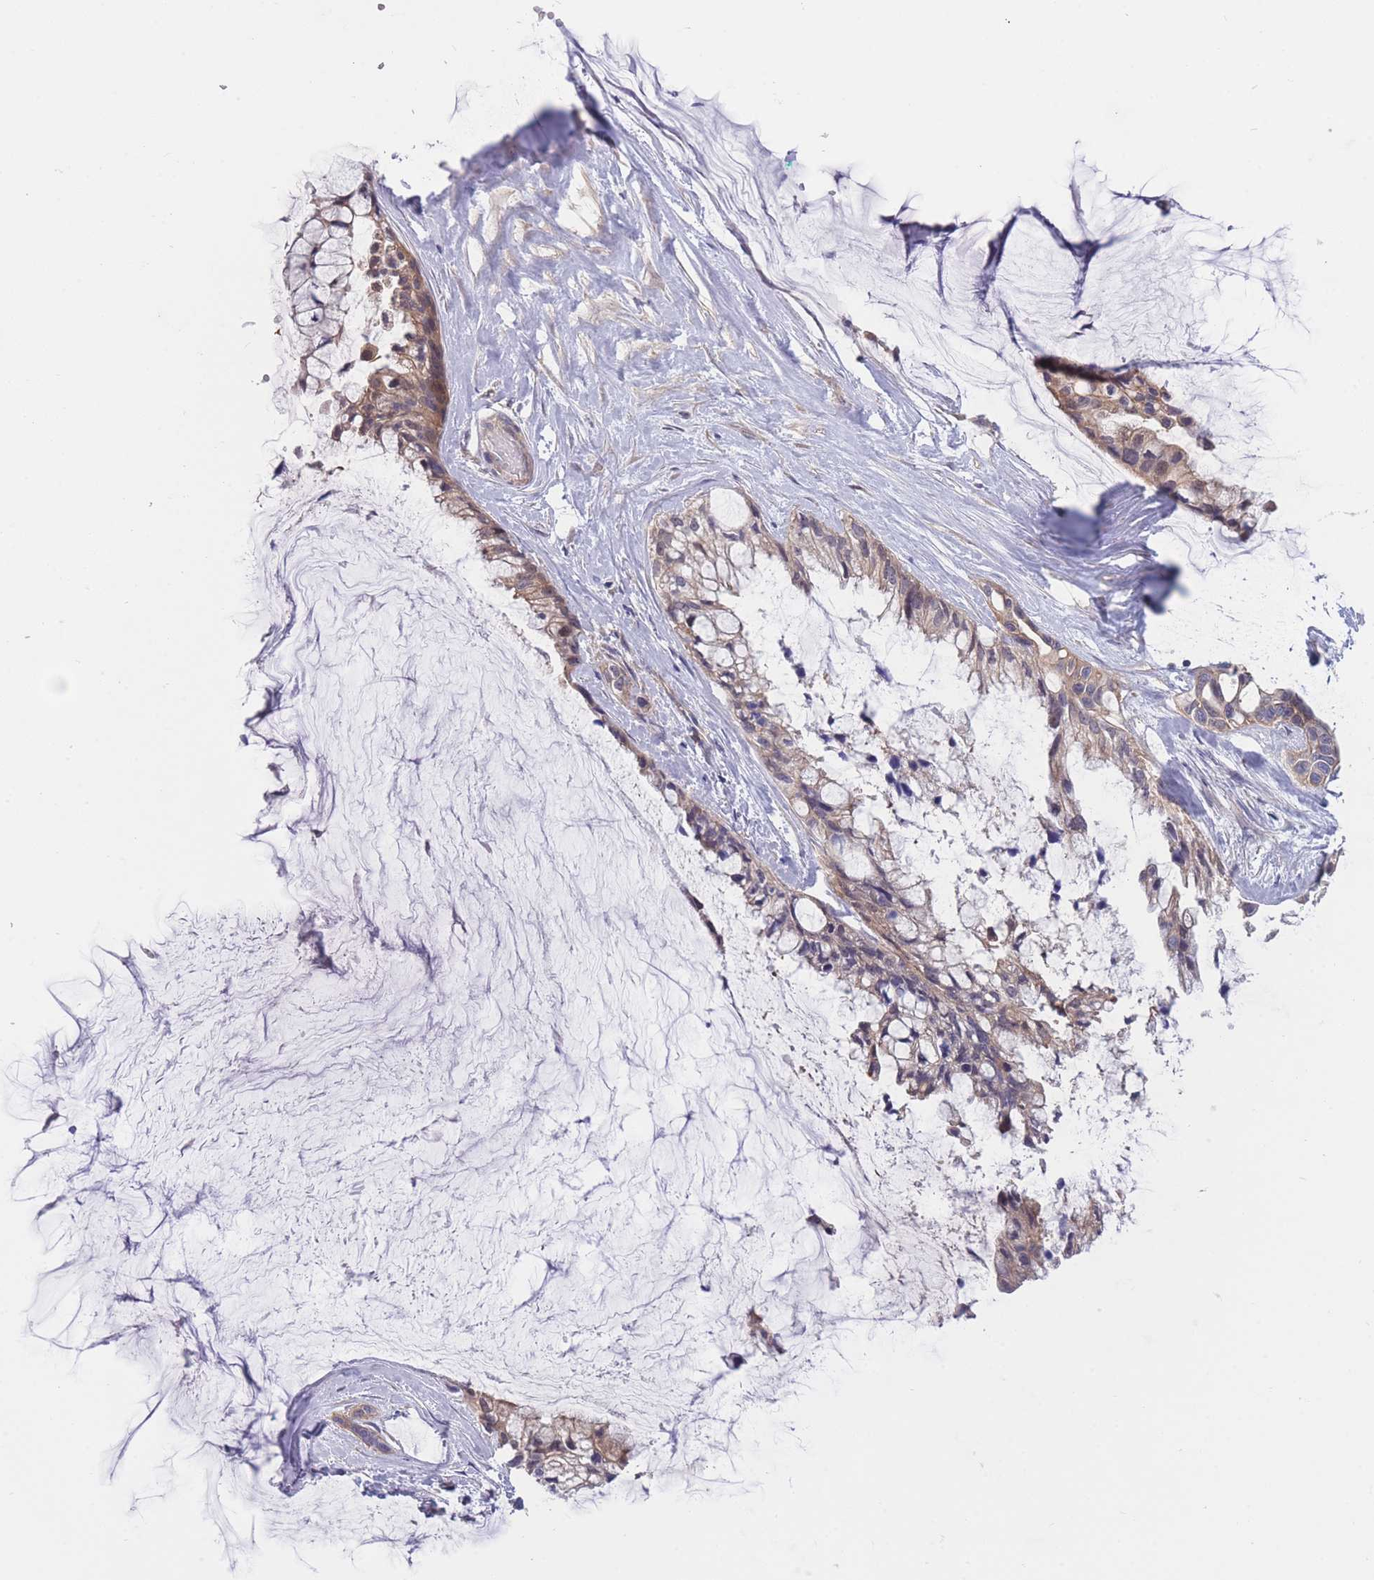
{"staining": {"intensity": "weak", "quantity": ">75%", "location": "cytoplasmic/membranous"}, "tissue": "ovarian cancer", "cell_type": "Tumor cells", "image_type": "cancer", "snomed": [{"axis": "morphology", "description": "Cystadenocarcinoma, mucinous, NOS"}, {"axis": "topography", "description": "Ovary"}], "caption": "Tumor cells reveal low levels of weak cytoplasmic/membranous staining in about >75% of cells in ovarian cancer (mucinous cystadenocarcinoma). (DAB IHC with brightfield microscopy, high magnification).", "gene": "UBE2N", "patient": {"sex": "female", "age": 39}}